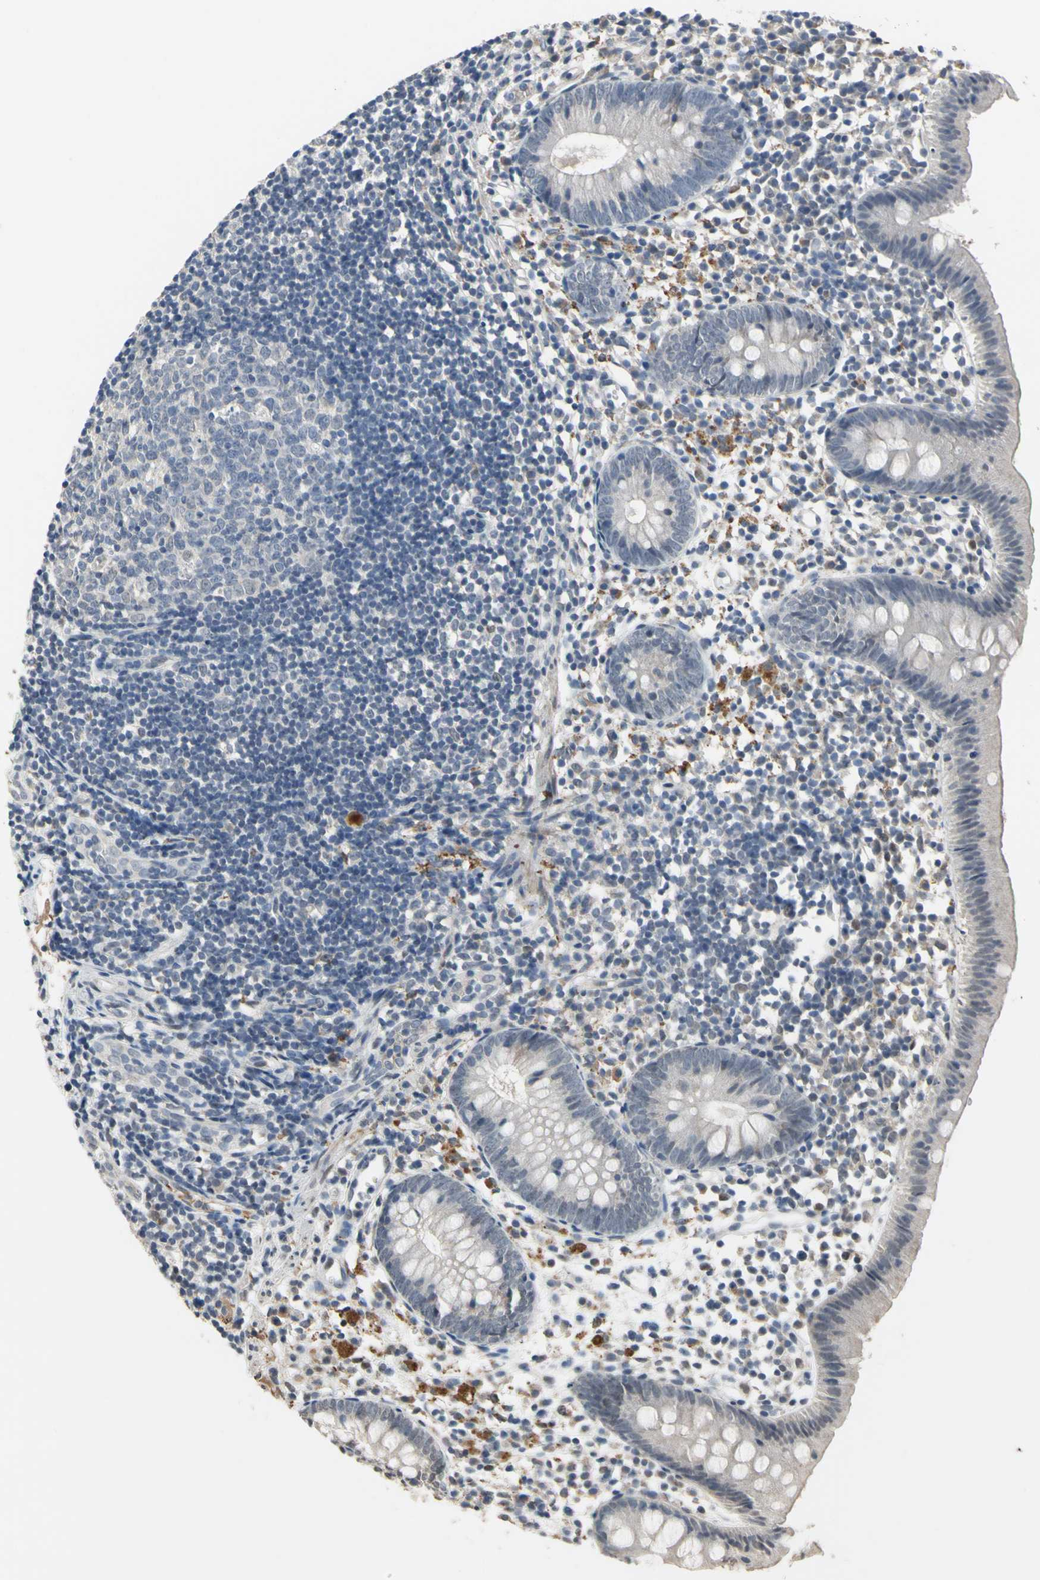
{"staining": {"intensity": "negative", "quantity": "none", "location": "none"}, "tissue": "appendix", "cell_type": "Glandular cells", "image_type": "normal", "snomed": [{"axis": "morphology", "description": "Normal tissue, NOS"}, {"axis": "topography", "description": "Appendix"}], "caption": "DAB (3,3'-diaminobenzidine) immunohistochemical staining of benign human appendix demonstrates no significant positivity in glandular cells. (Immunohistochemistry, brightfield microscopy, high magnification).", "gene": "ZNF174", "patient": {"sex": "female", "age": 20}}